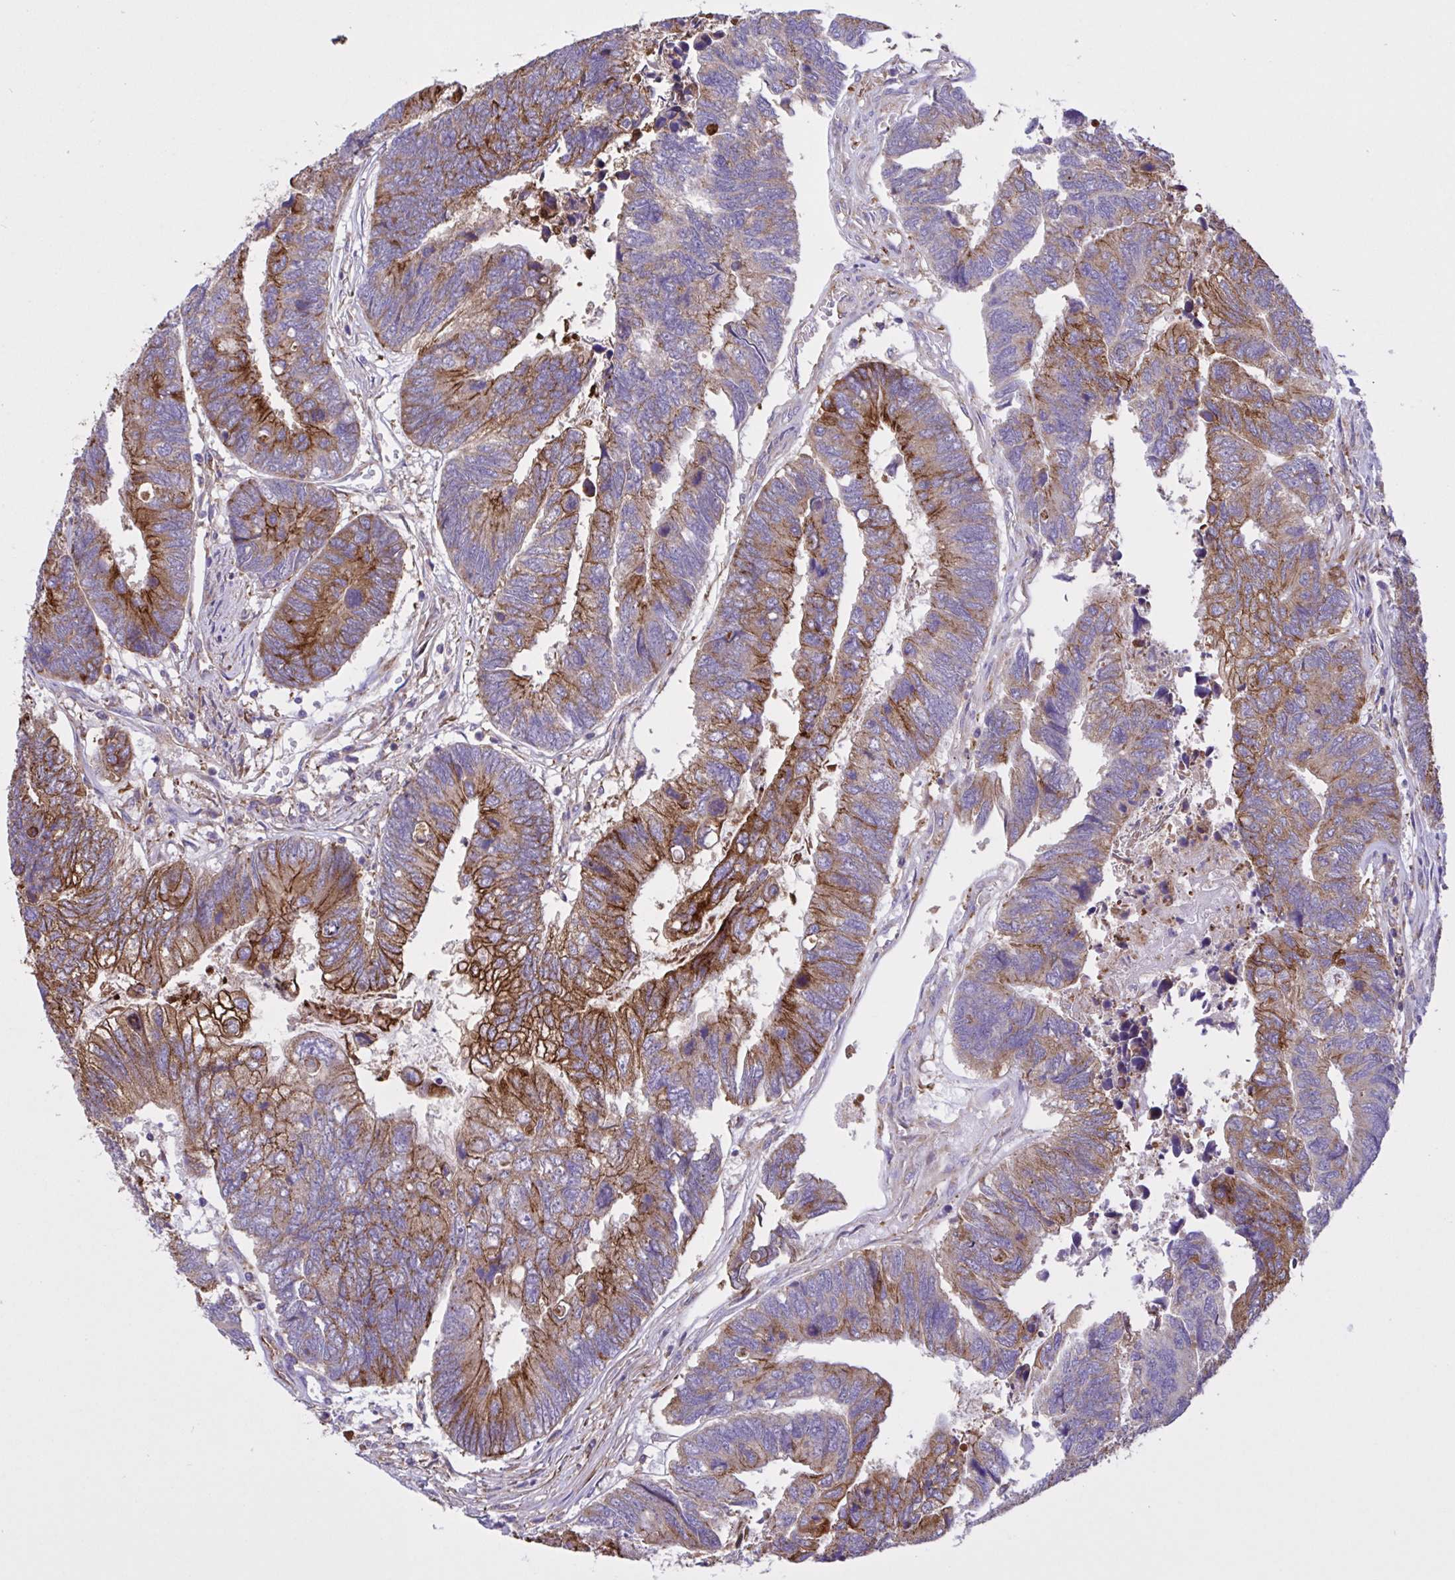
{"staining": {"intensity": "strong", "quantity": "25%-75%", "location": "cytoplasmic/membranous"}, "tissue": "colorectal cancer", "cell_type": "Tumor cells", "image_type": "cancer", "snomed": [{"axis": "morphology", "description": "Adenocarcinoma, NOS"}, {"axis": "topography", "description": "Colon"}], "caption": "High-magnification brightfield microscopy of adenocarcinoma (colorectal) stained with DAB (3,3'-diaminobenzidine) (brown) and counterstained with hematoxylin (blue). tumor cells exhibit strong cytoplasmic/membranous positivity is present in approximately25%-75% of cells. (DAB IHC with brightfield microscopy, high magnification).", "gene": "OR51M1", "patient": {"sex": "female", "age": 67}}